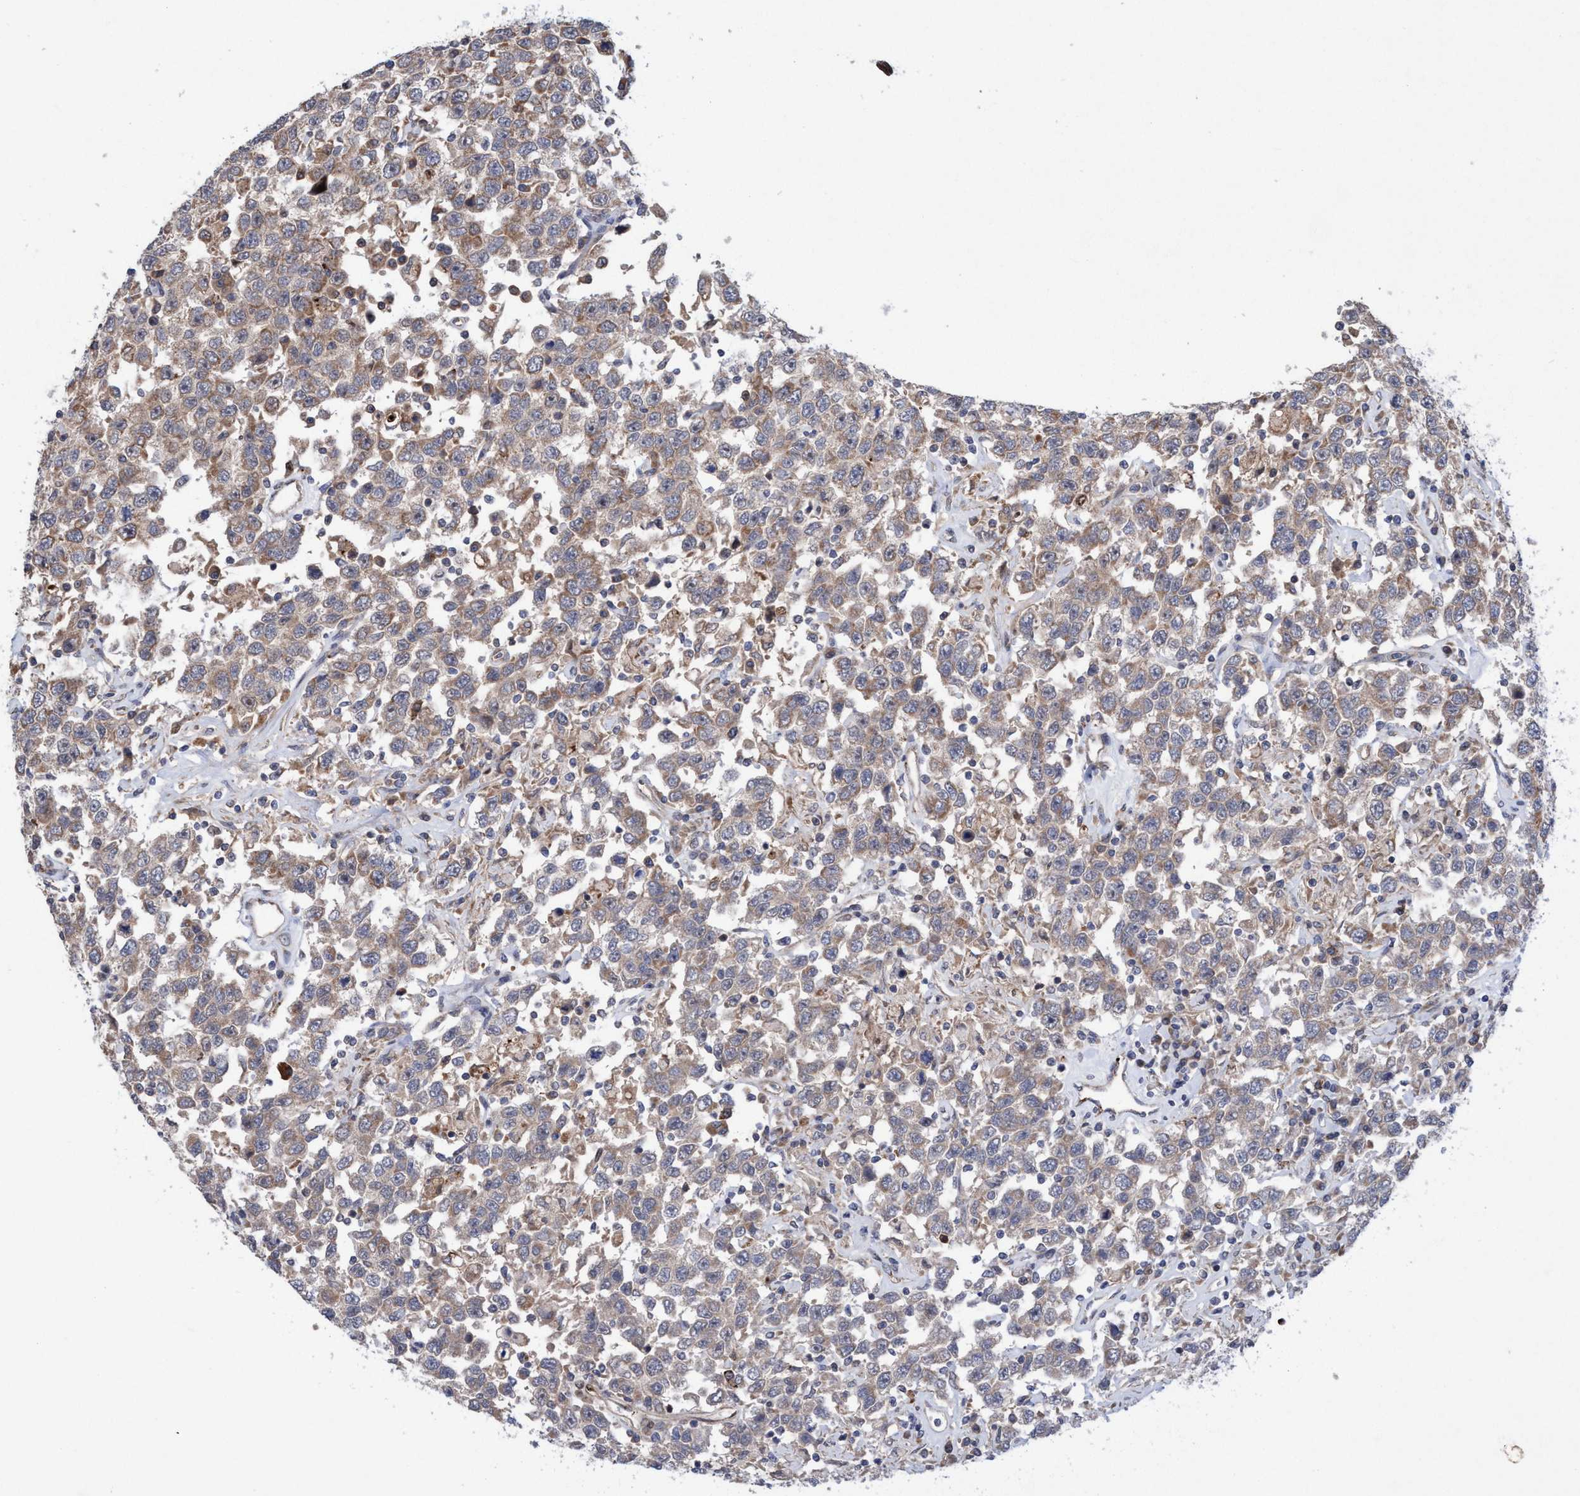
{"staining": {"intensity": "moderate", "quantity": ">75%", "location": "cytoplasmic/membranous"}, "tissue": "testis cancer", "cell_type": "Tumor cells", "image_type": "cancer", "snomed": [{"axis": "morphology", "description": "Seminoma, NOS"}, {"axis": "topography", "description": "Testis"}], "caption": "An immunohistochemistry (IHC) micrograph of neoplastic tissue is shown. Protein staining in brown shows moderate cytoplasmic/membranous positivity in testis cancer within tumor cells.", "gene": "P2RY14", "patient": {"sex": "male", "age": 41}}